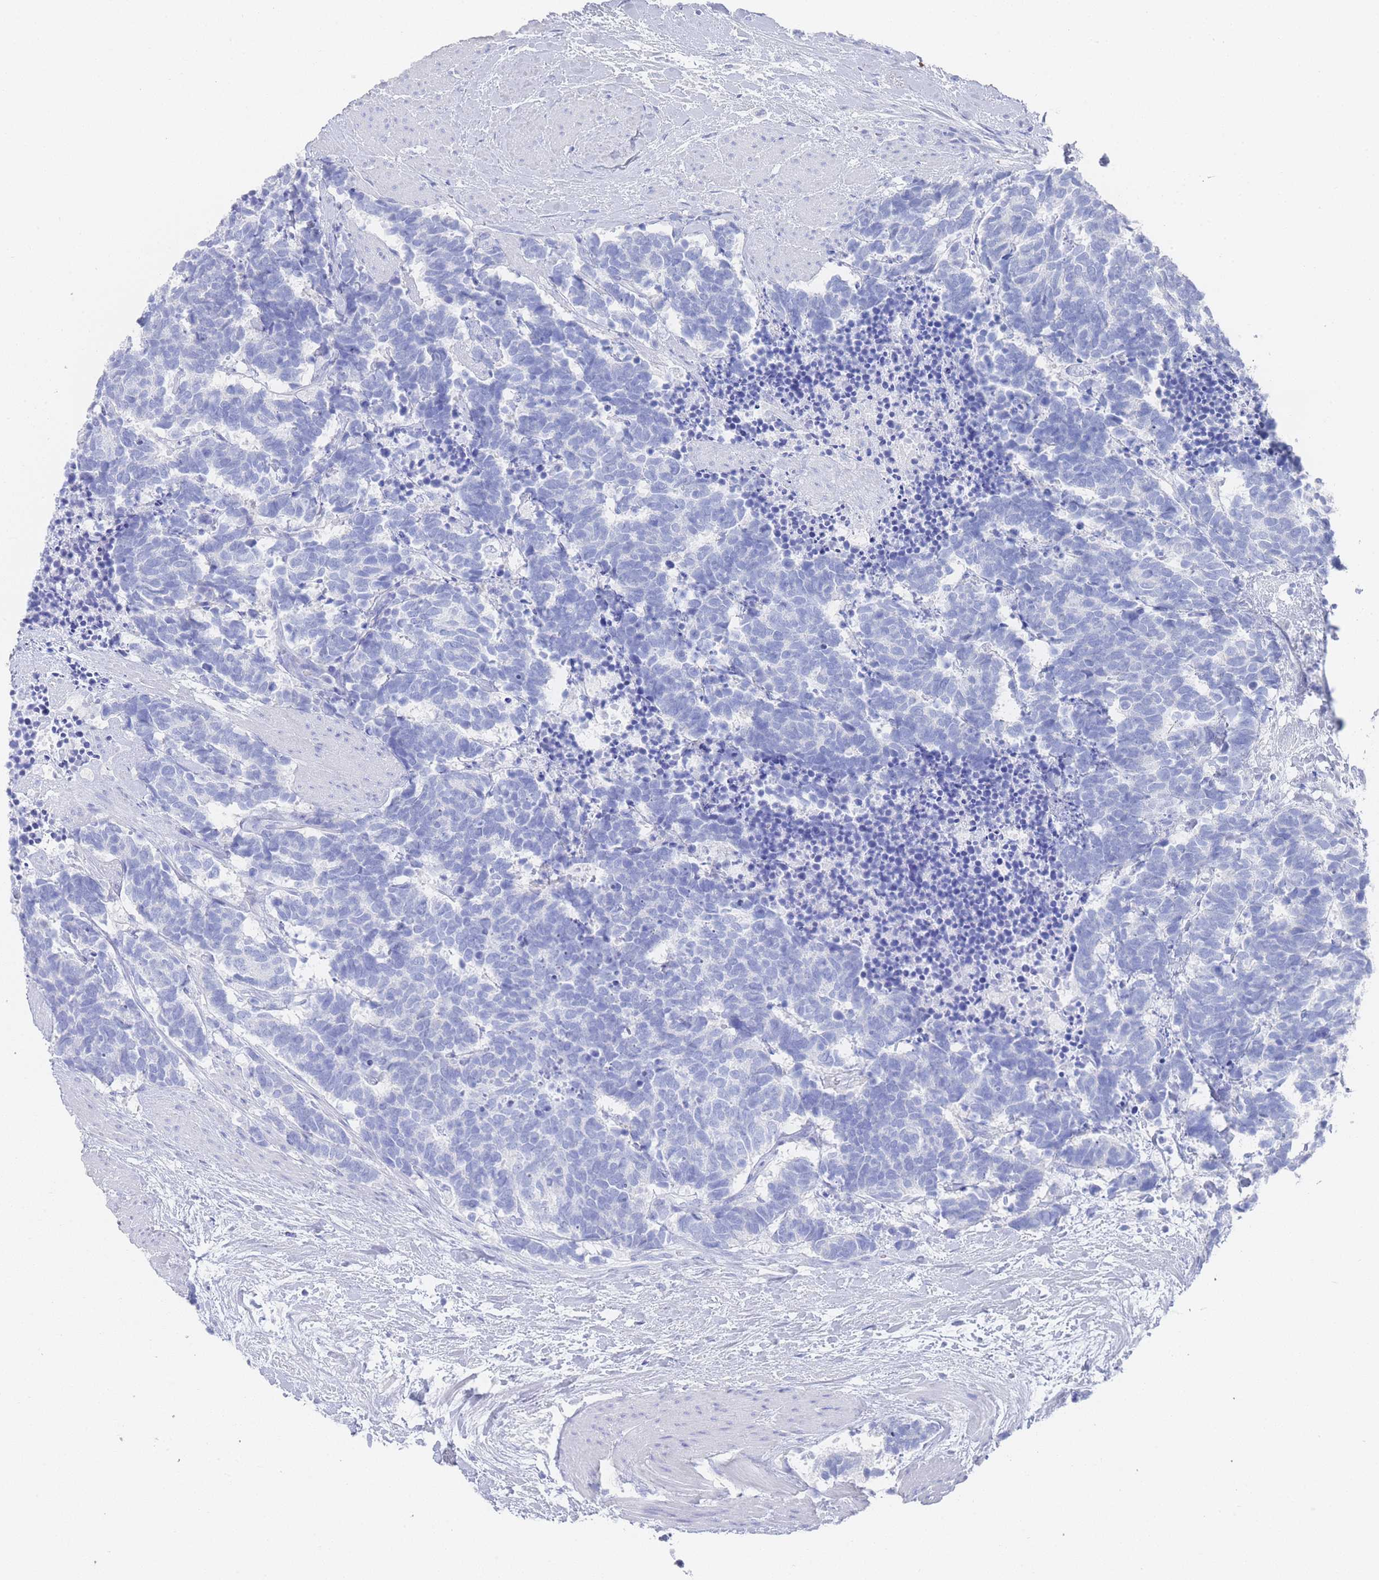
{"staining": {"intensity": "negative", "quantity": "none", "location": "none"}, "tissue": "carcinoid", "cell_type": "Tumor cells", "image_type": "cancer", "snomed": [{"axis": "morphology", "description": "Carcinoma, NOS"}, {"axis": "morphology", "description": "Carcinoid, malignant, NOS"}, {"axis": "topography", "description": "Prostate"}], "caption": "An immunohistochemistry histopathology image of carcinoma is shown. There is no staining in tumor cells of carcinoma.", "gene": "LRRC37A", "patient": {"sex": "male", "age": 57}}